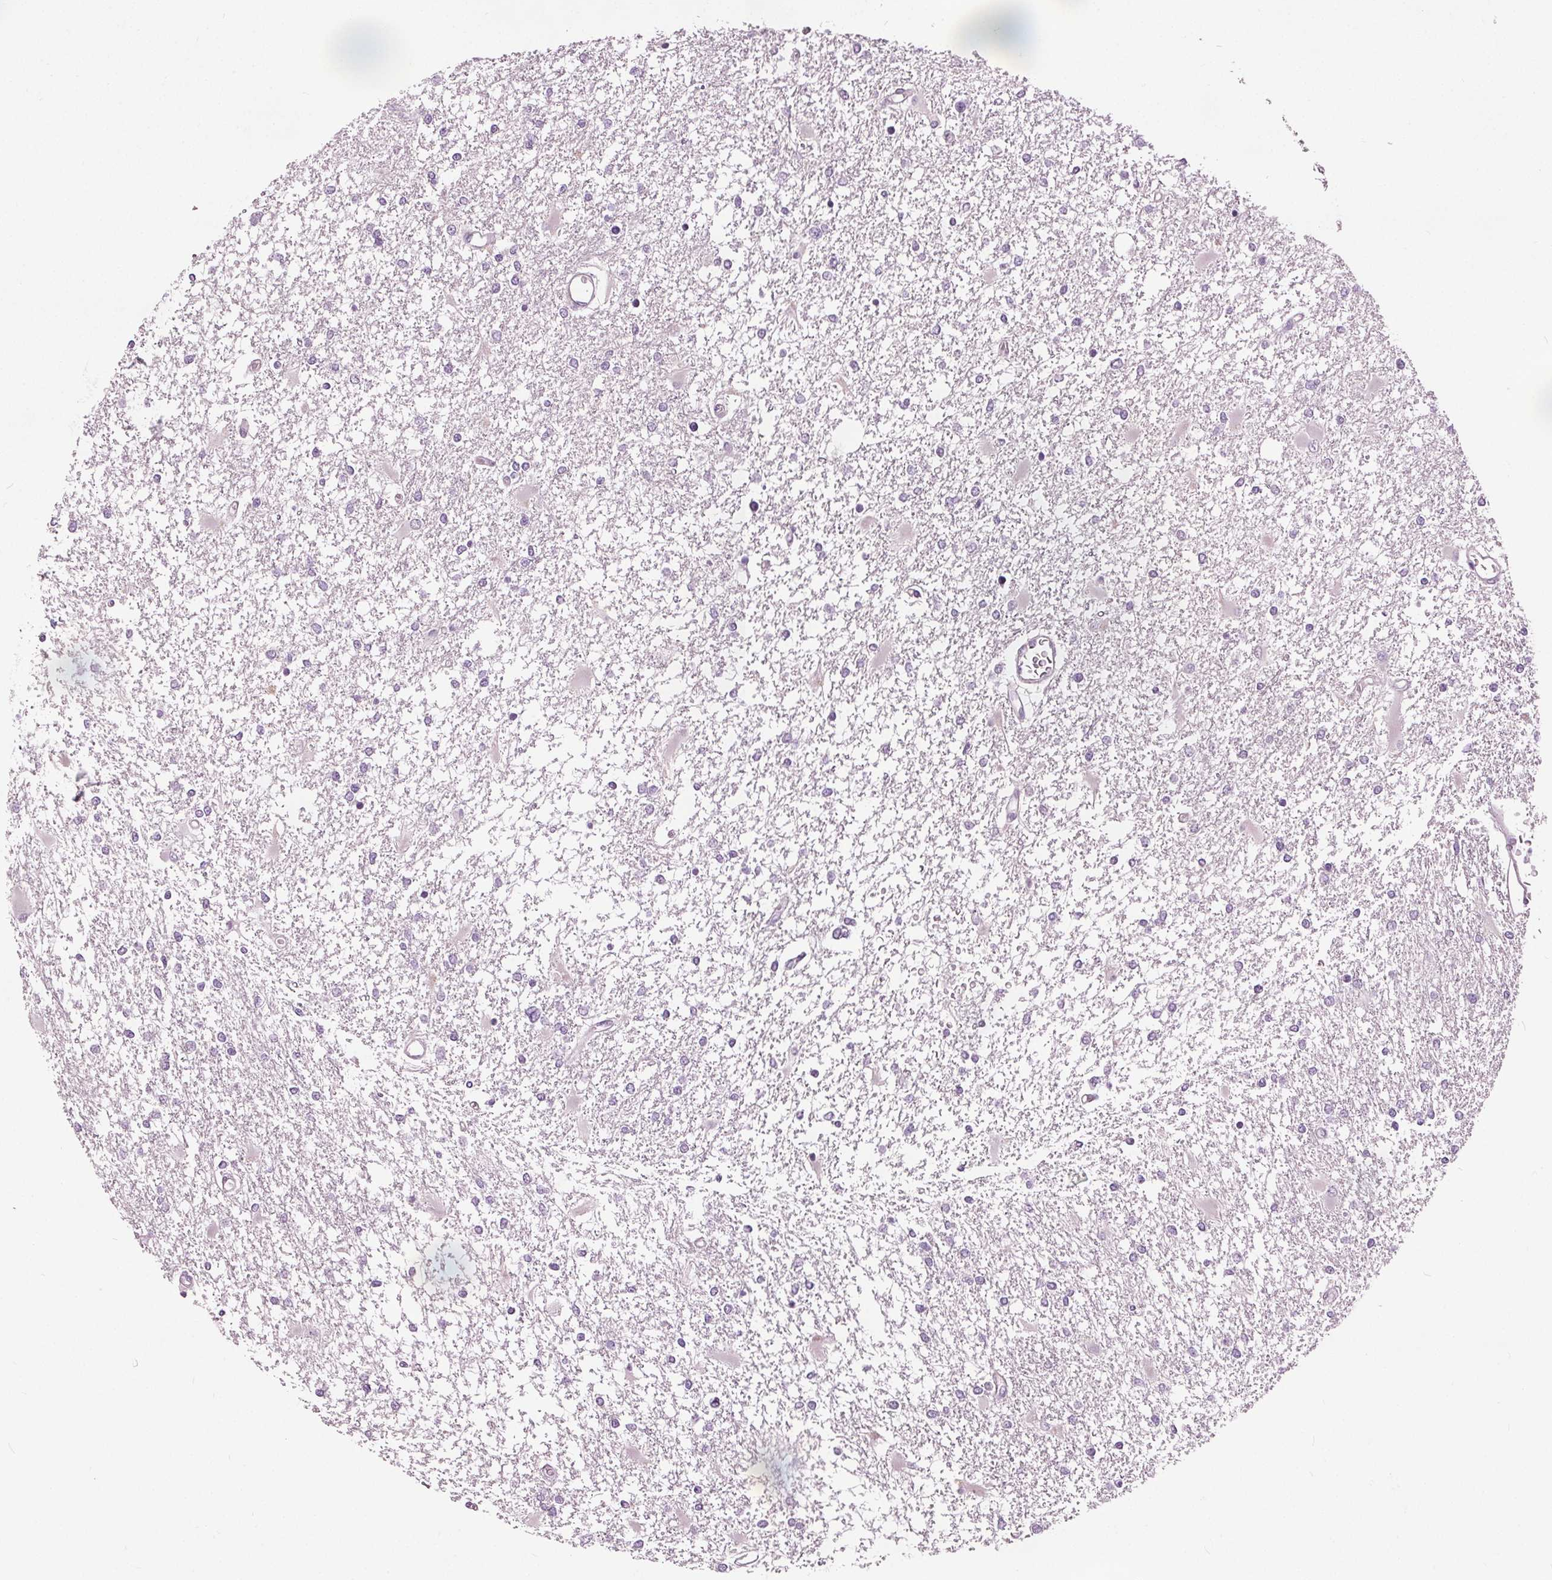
{"staining": {"intensity": "negative", "quantity": "none", "location": "none"}, "tissue": "glioma", "cell_type": "Tumor cells", "image_type": "cancer", "snomed": [{"axis": "morphology", "description": "Glioma, malignant, High grade"}, {"axis": "topography", "description": "Cerebral cortex"}], "caption": "Glioma was stained to show a protein in brown. There is no significant staining in tumor cells. (Brightfield microscopy of DAB (3,3'-diaminobenzidine) IHC at high magnification).", "gene": "RASA1", "patient": {"sex": "male", "age": 79}}